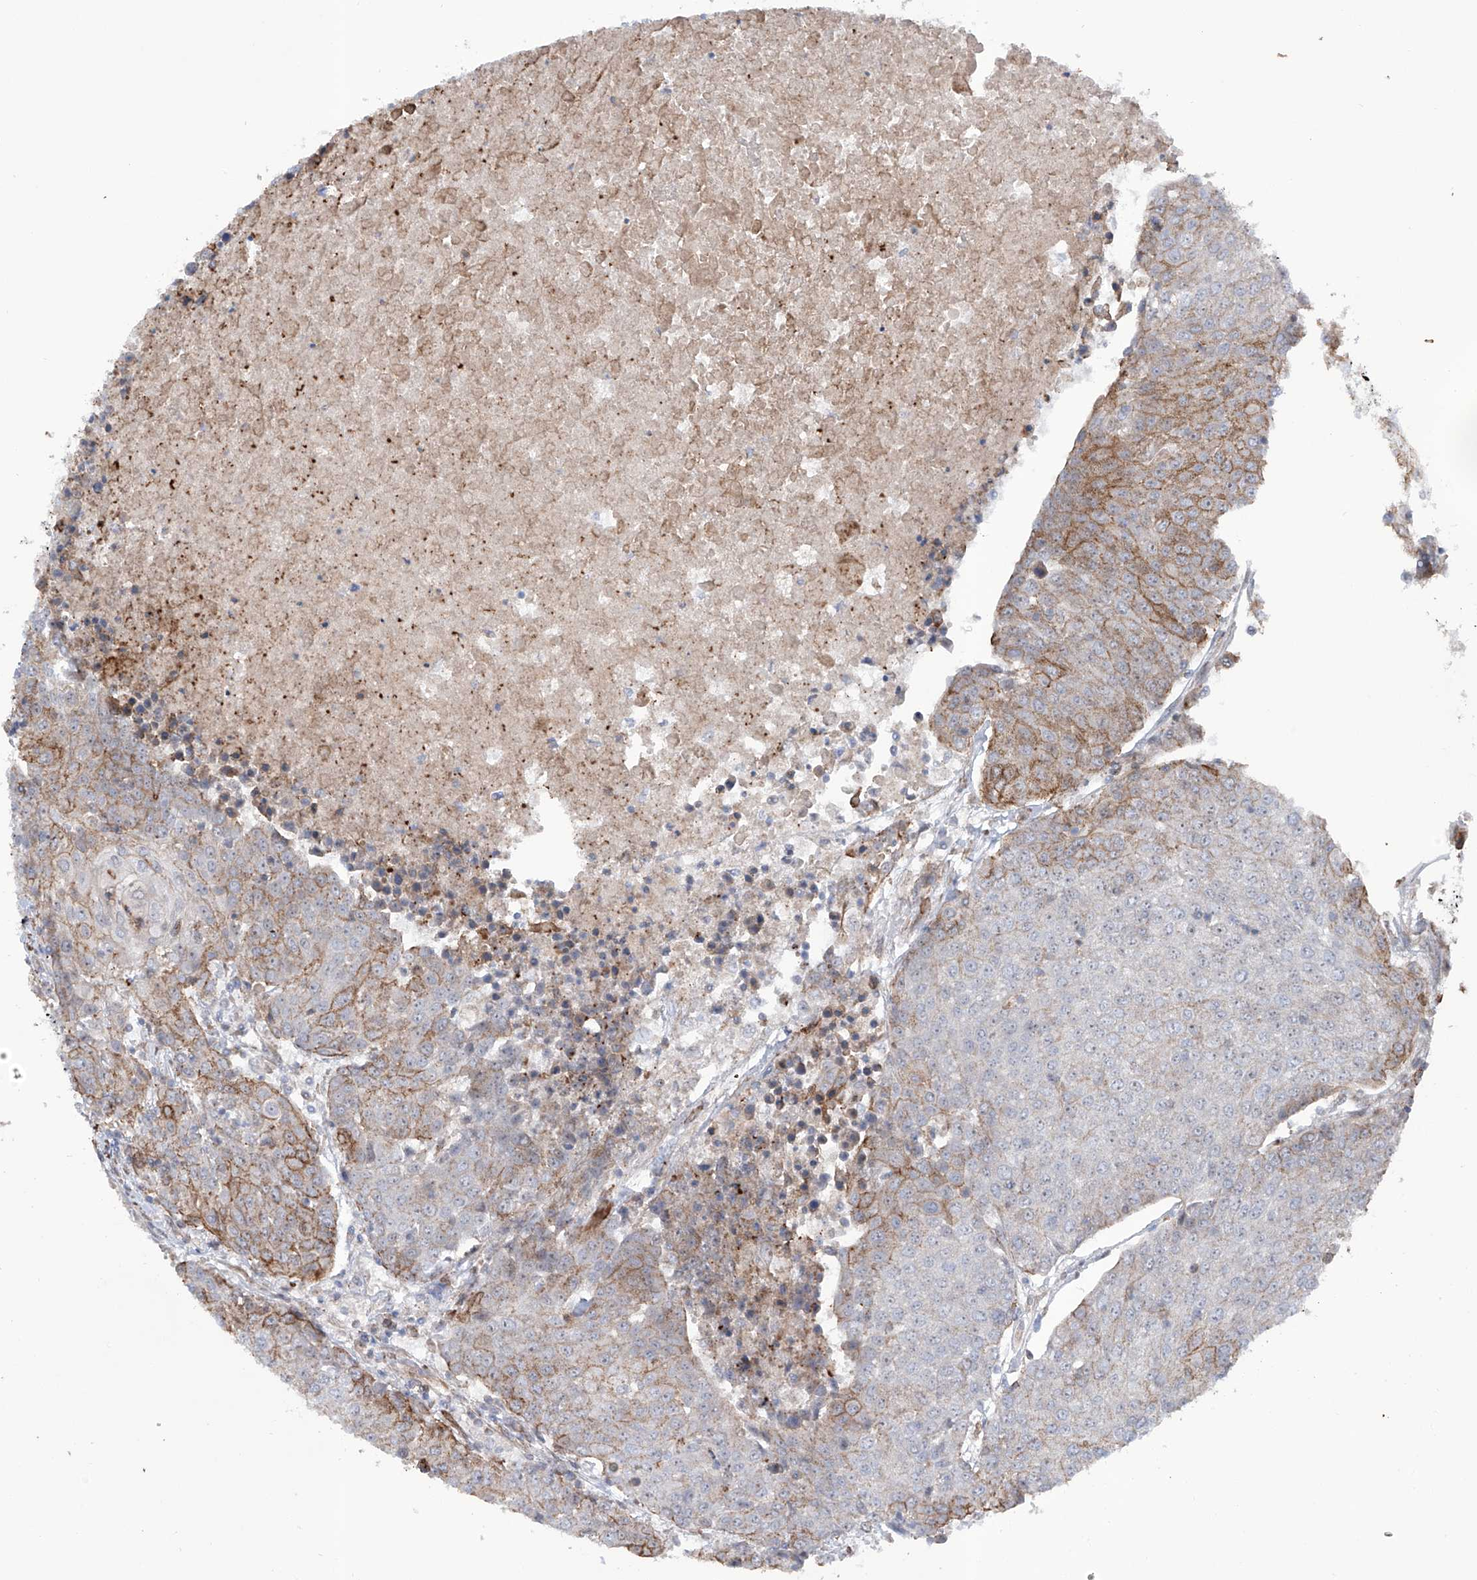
{"staining": {"intensity": "moderate", "quantity": "25%-75%", "location": "cytoplasmic/membranous"}, "tissue": "urothelial cancer", "cell_type": "Tumor cells", "image_type": "cancer", "snomed": [{"axis": "morphology", "description": "Urothelial carcinoma, High grade"}, {"axis": "topography", "description": "Urinary bladder"}], "caption": "Urothelial carcinoma (high-grade) stained with immunohistochemistry (IHC) shows moderate cytoplasmic/membranous staining in about 25%-75% of tumor cells. (DAB (3,3'-diaminobenzidine) = brown stain, brightfield microscopy at high magnification).", "gene": "ZNF490", "patient": {"sex": "female", "age": 85}}